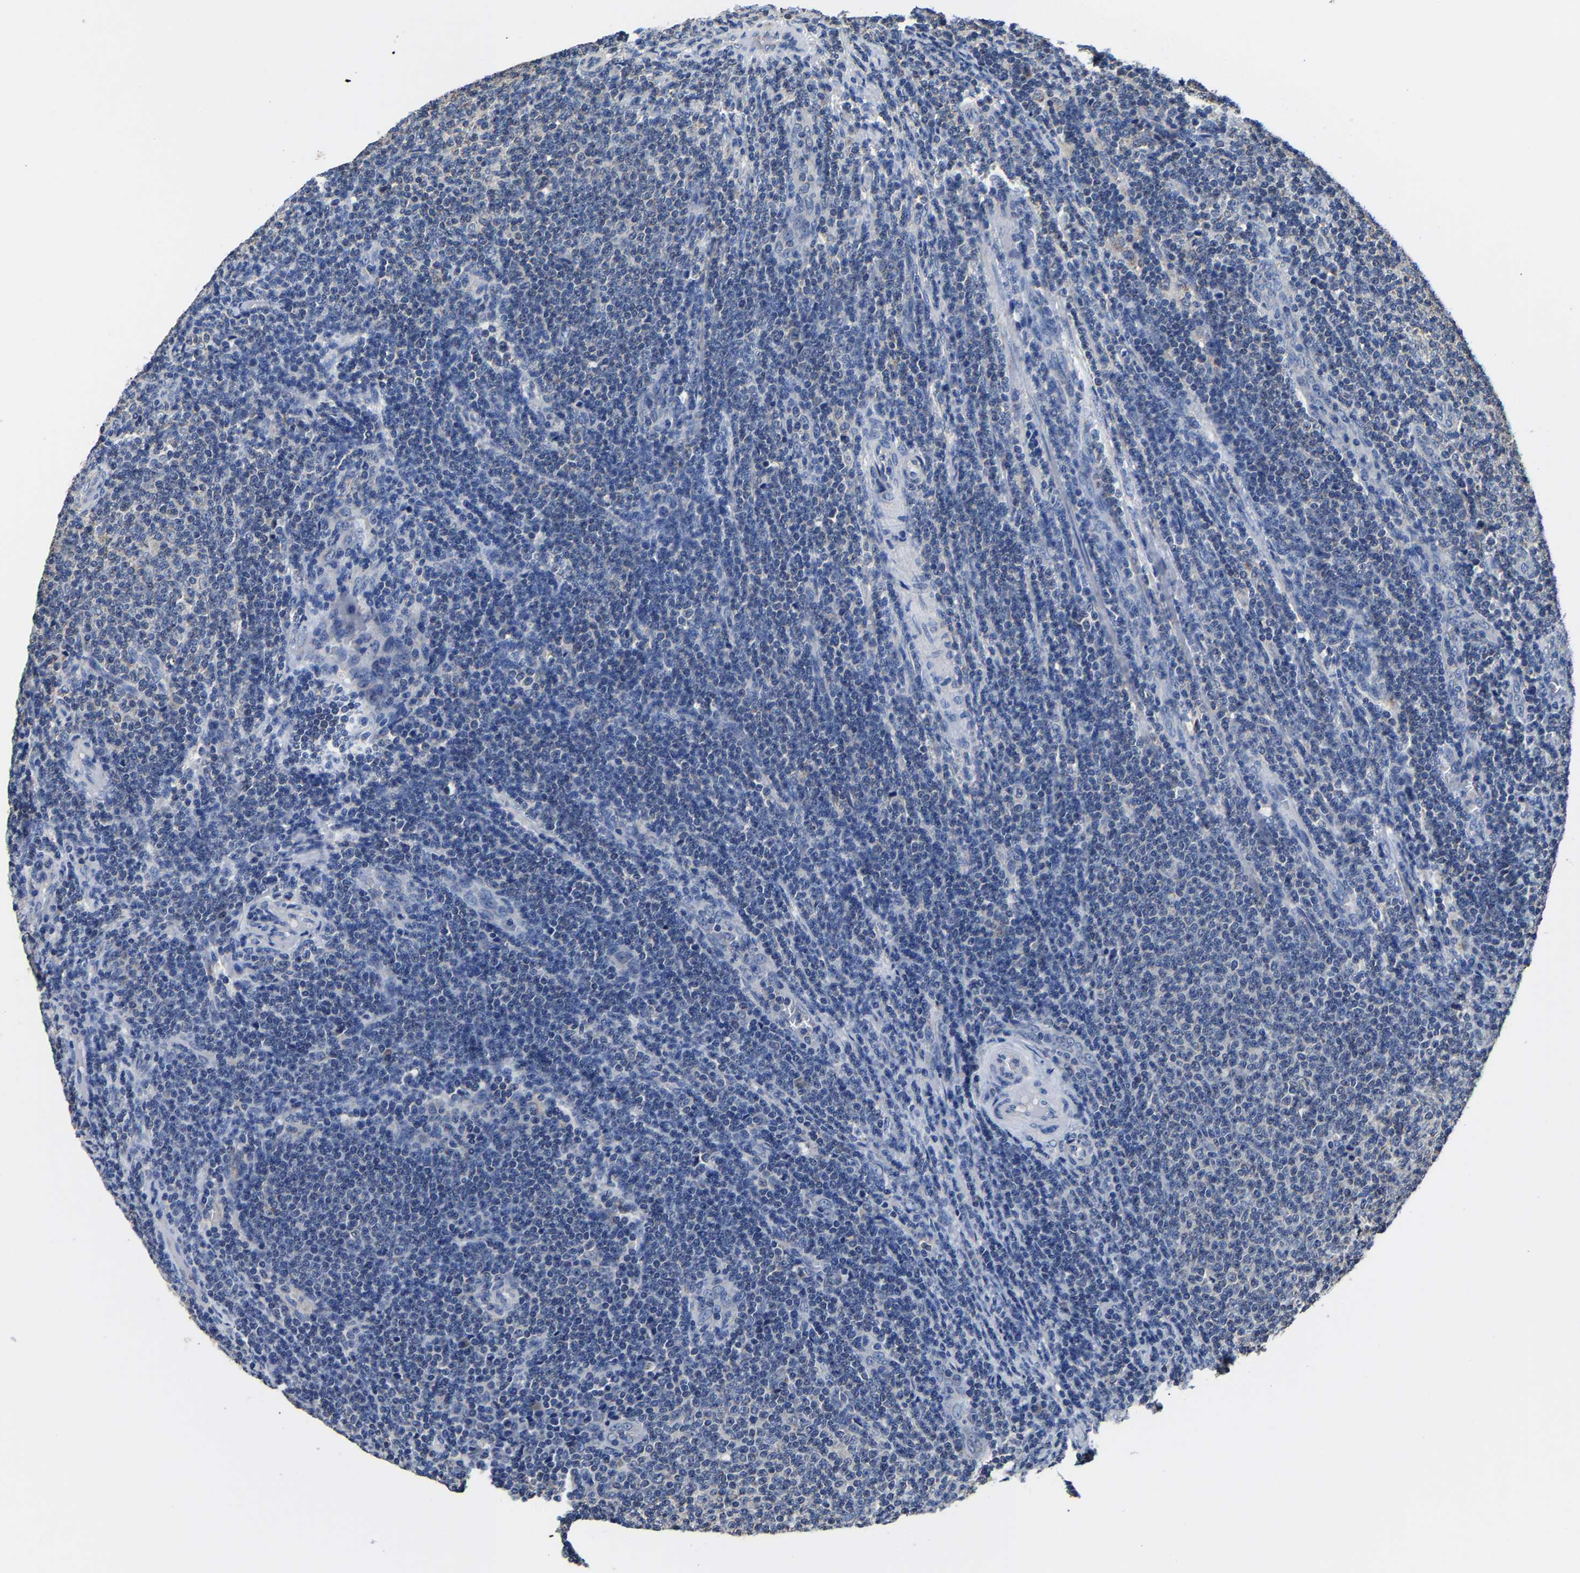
{"staining": {"intensity": "negative", "quantity": "none", "location": "none"}, "tissue": "lymphoma", "cell_type": "Tumor cells", "image_type": "cancer", "snomed": [{"axis": "morphology", "description": "Malignant lymphoma, non-Hodgkin's type, Low grade"}, {"axis": "topography", "description": "Lymph node"}], "caption": "Protein analysis of malignant lymphoma, non-Hodgkin's type (low-grade) exhibits no significant staining in tumor cells.", "gene": "ZCCHC7", "patient": {"sex": "male", "age": 66}}